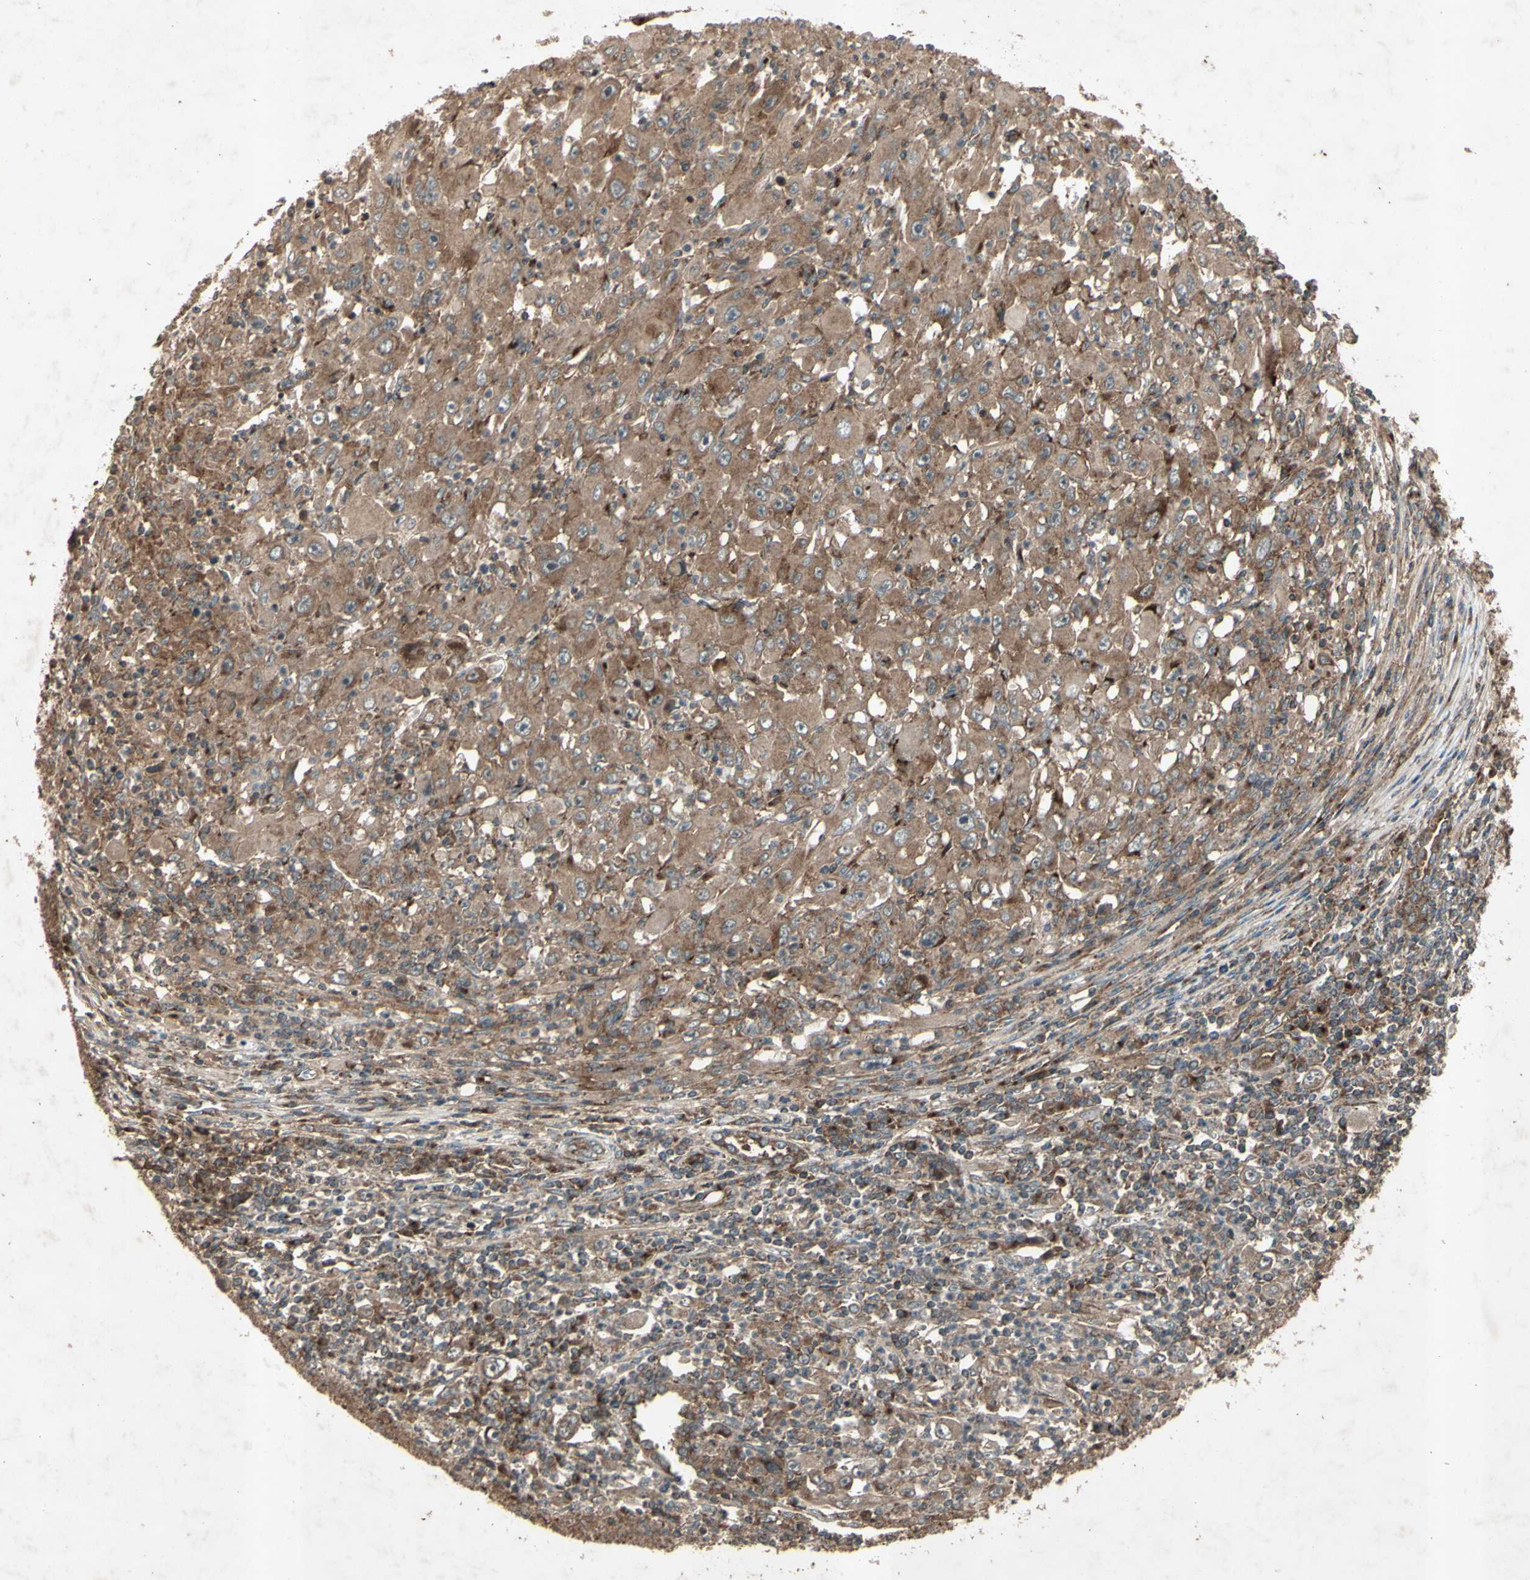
{"staining": {"intensity": "moderate", "quantity": ">75%", "location": "cytoplasmic/membranous"}, "tissue": "melanoma", "cell_type": "Tumor cells", "image_type": "cancer", "snomed": [{"axis": "morphology", "description": "Malignant melanoma, Metastatic site"}, {"axis": "topography", "description": "Skin"}], "caption": "Malignant melanoma (metastatic site) stained with IHC reveals moderate cytoplasmic/membranous staining in approximately >75% of tumor cells.", "gene": "AP1G1", "patient": {"sex": "female", "age": 56}}